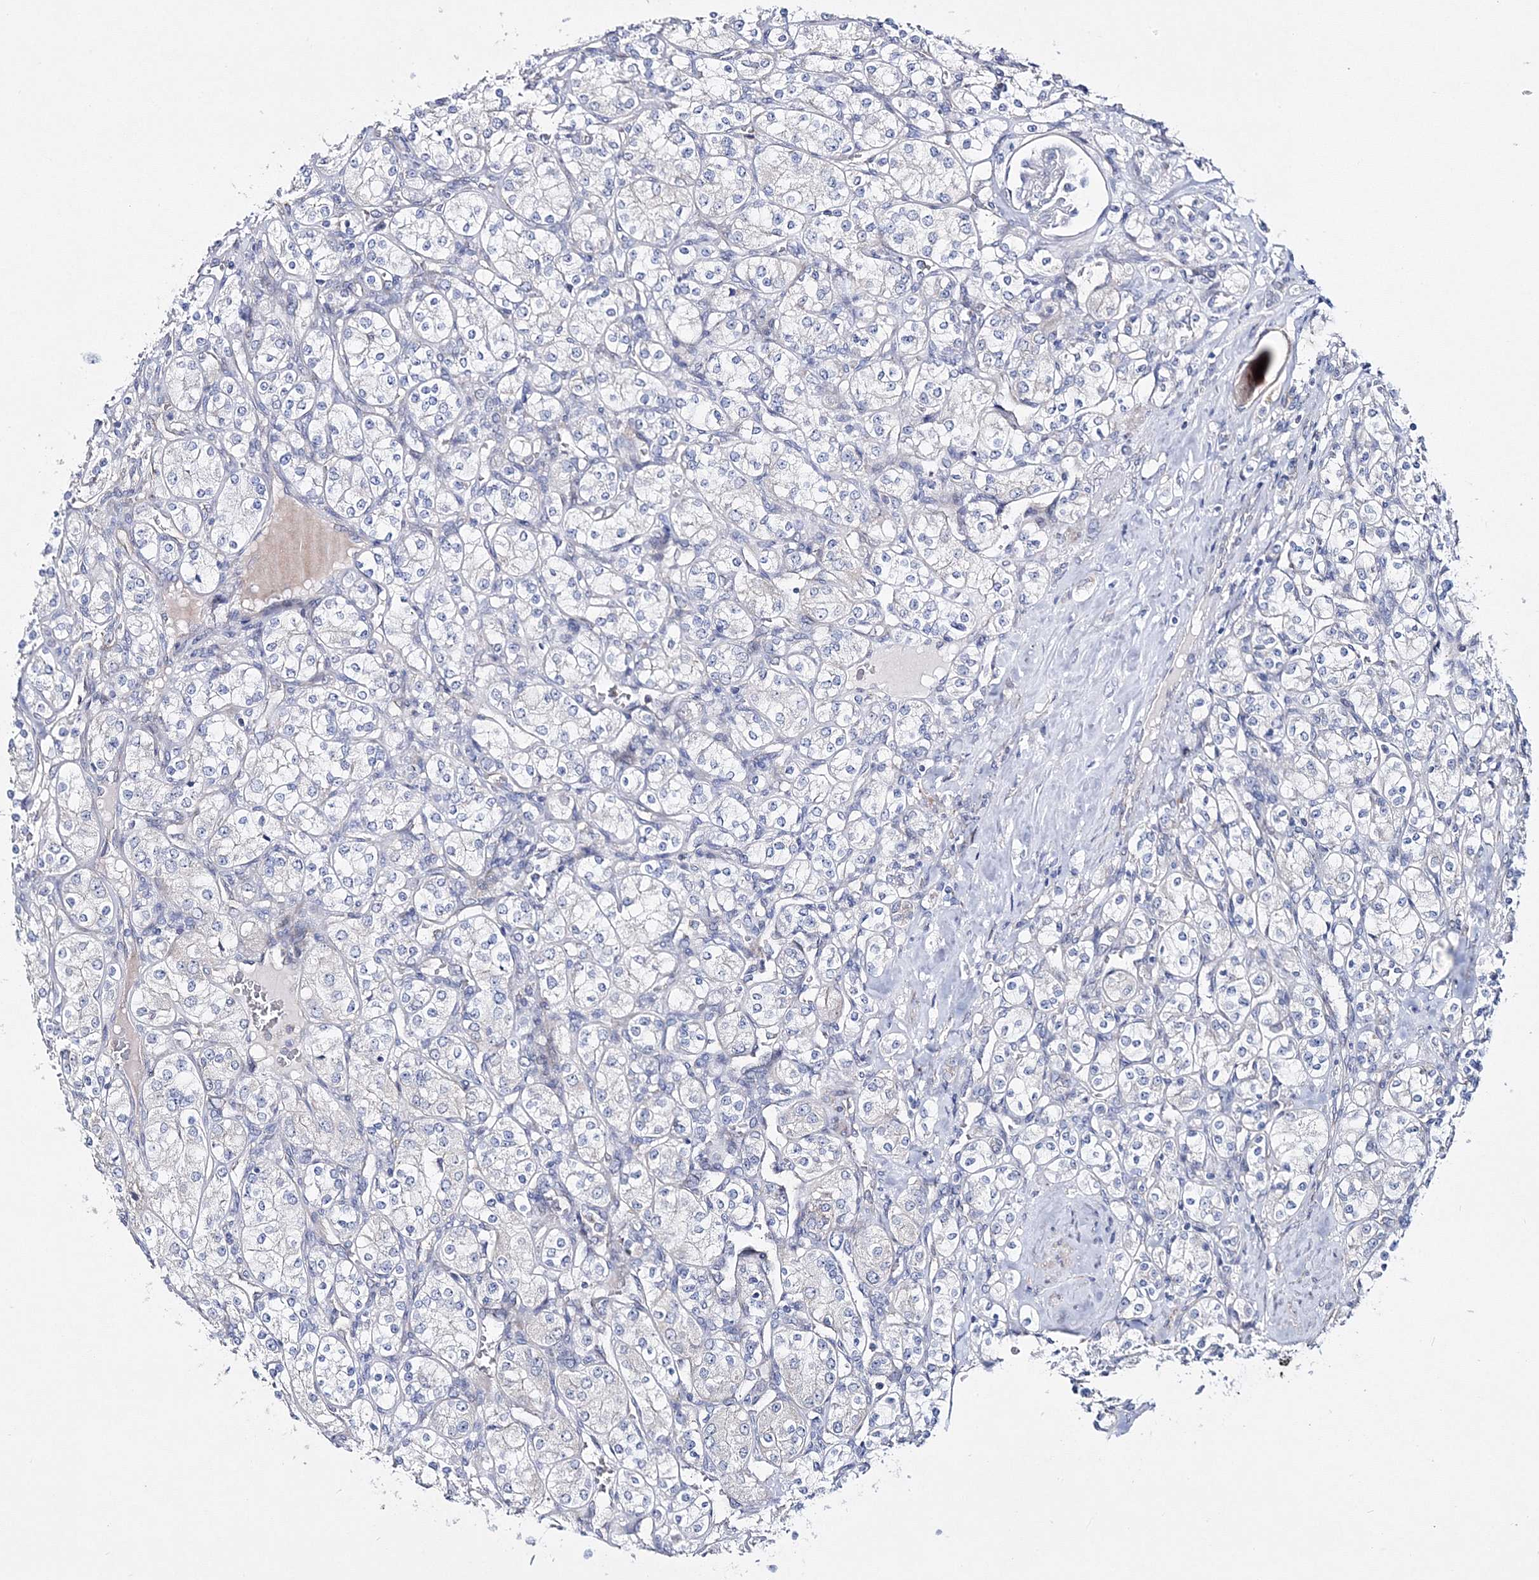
{"staining": {"intensity": "negative", "quantity": "none", "location": "none"}, "tissue": "renal cancer", "cell_type": "Tumor cells", "image_type": "cancer", "snomed": [{"axis": "morphology", "description": "Adenocarcinoma, NOS"}, {"axis": "topography", "description": "Kidney"}], "caption": "The immunohistochemistry (IHC) micrograph has no significant expression in tumor cells of renal cancer tissue.", "gene": "ARHGAP32", "patient": {"sex": "male", "age": 77}}